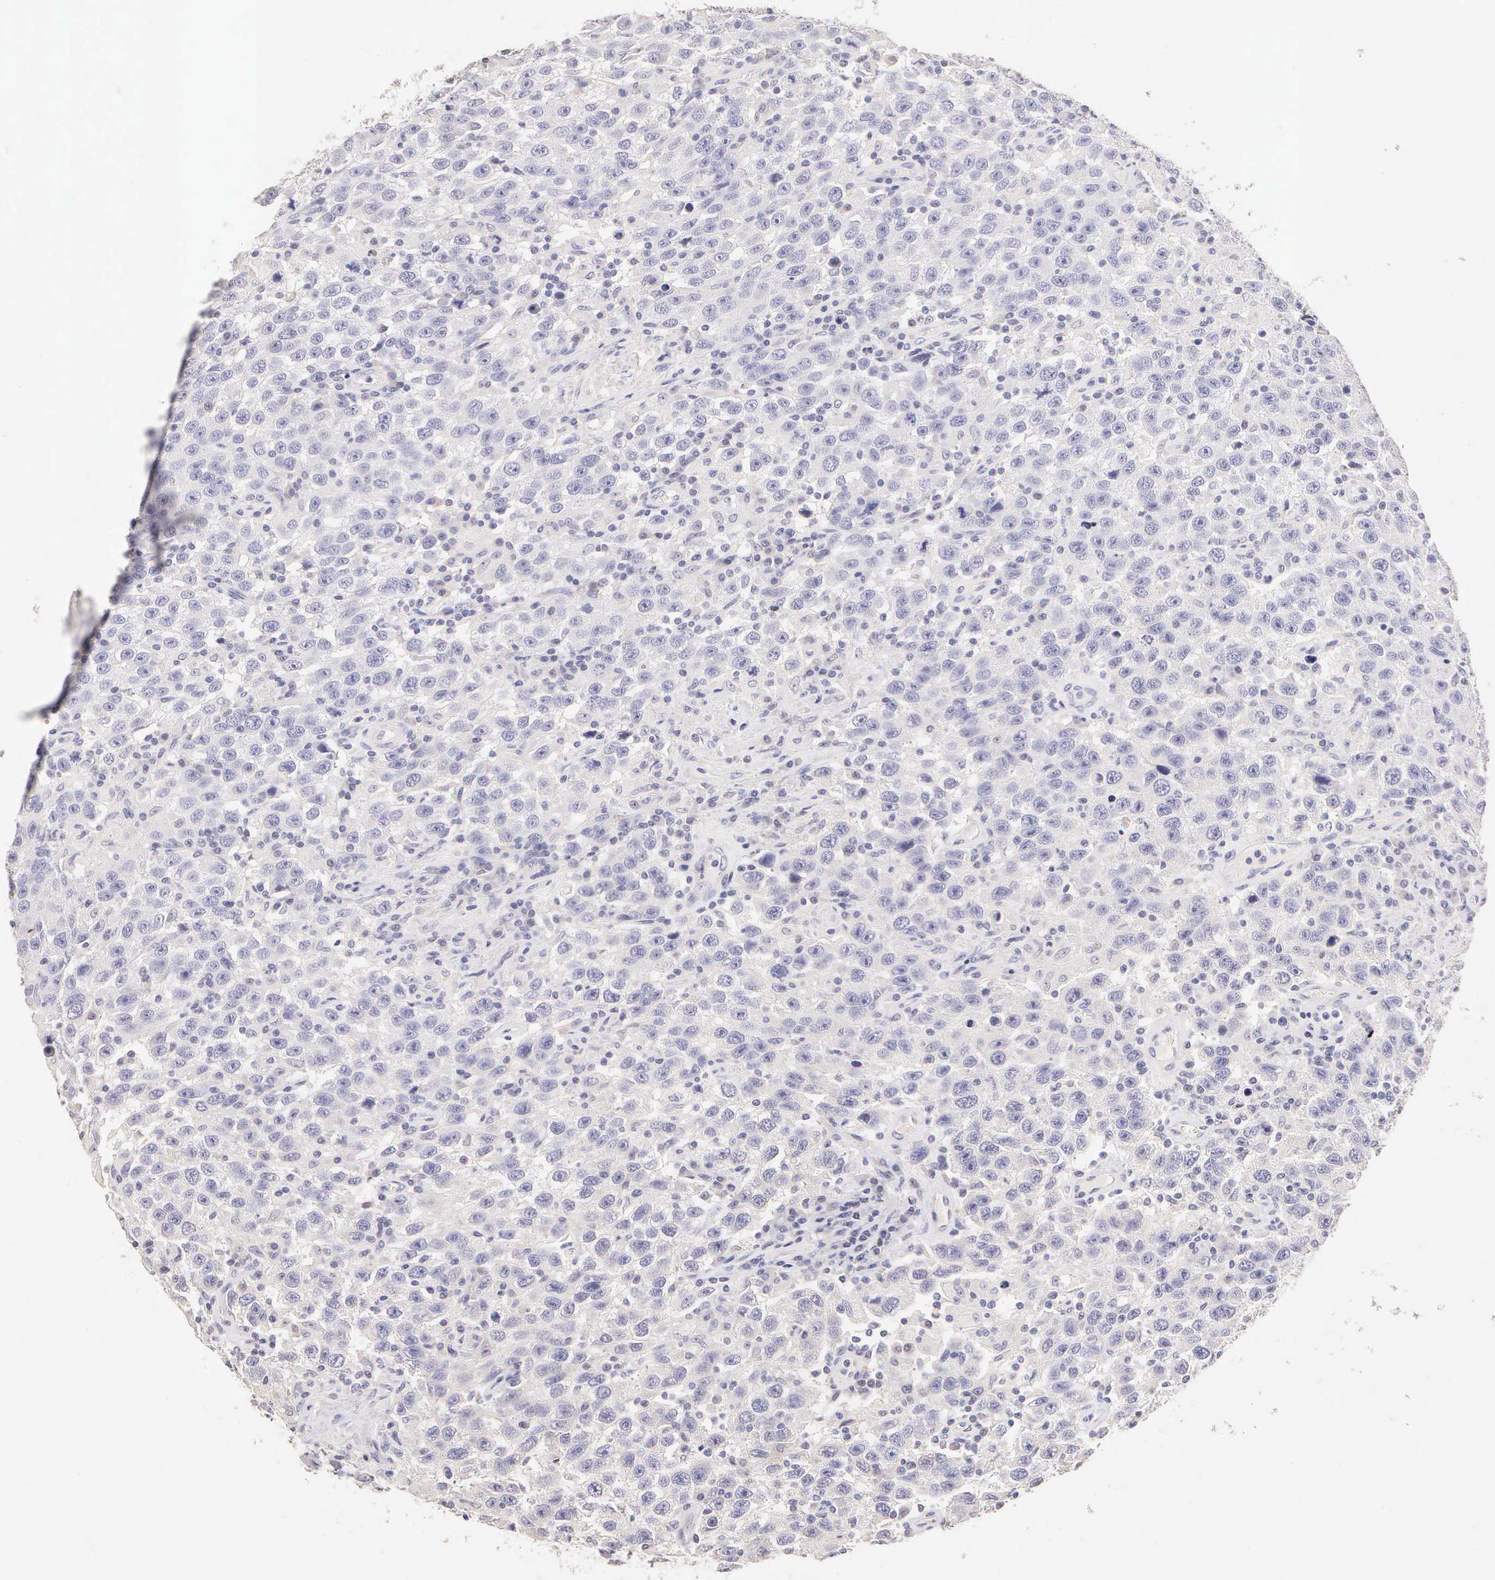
{"staining": {"intensity": "negative", "quantity": "none", "location": "none"}, "tissue": "testis cancer", "cell_type": "Tumor cells", "image_type": "cancer", "snomed": [{"axis": "morphology", "description": "Seminoma, NOS"}, {"axis": "topography", "description": "Testis"}], "caption": "IHC of human testis seminoma reveals no staining in tumor cells.", "gene": "ESR1", "patient": {"sex": "male", "age": 41}}